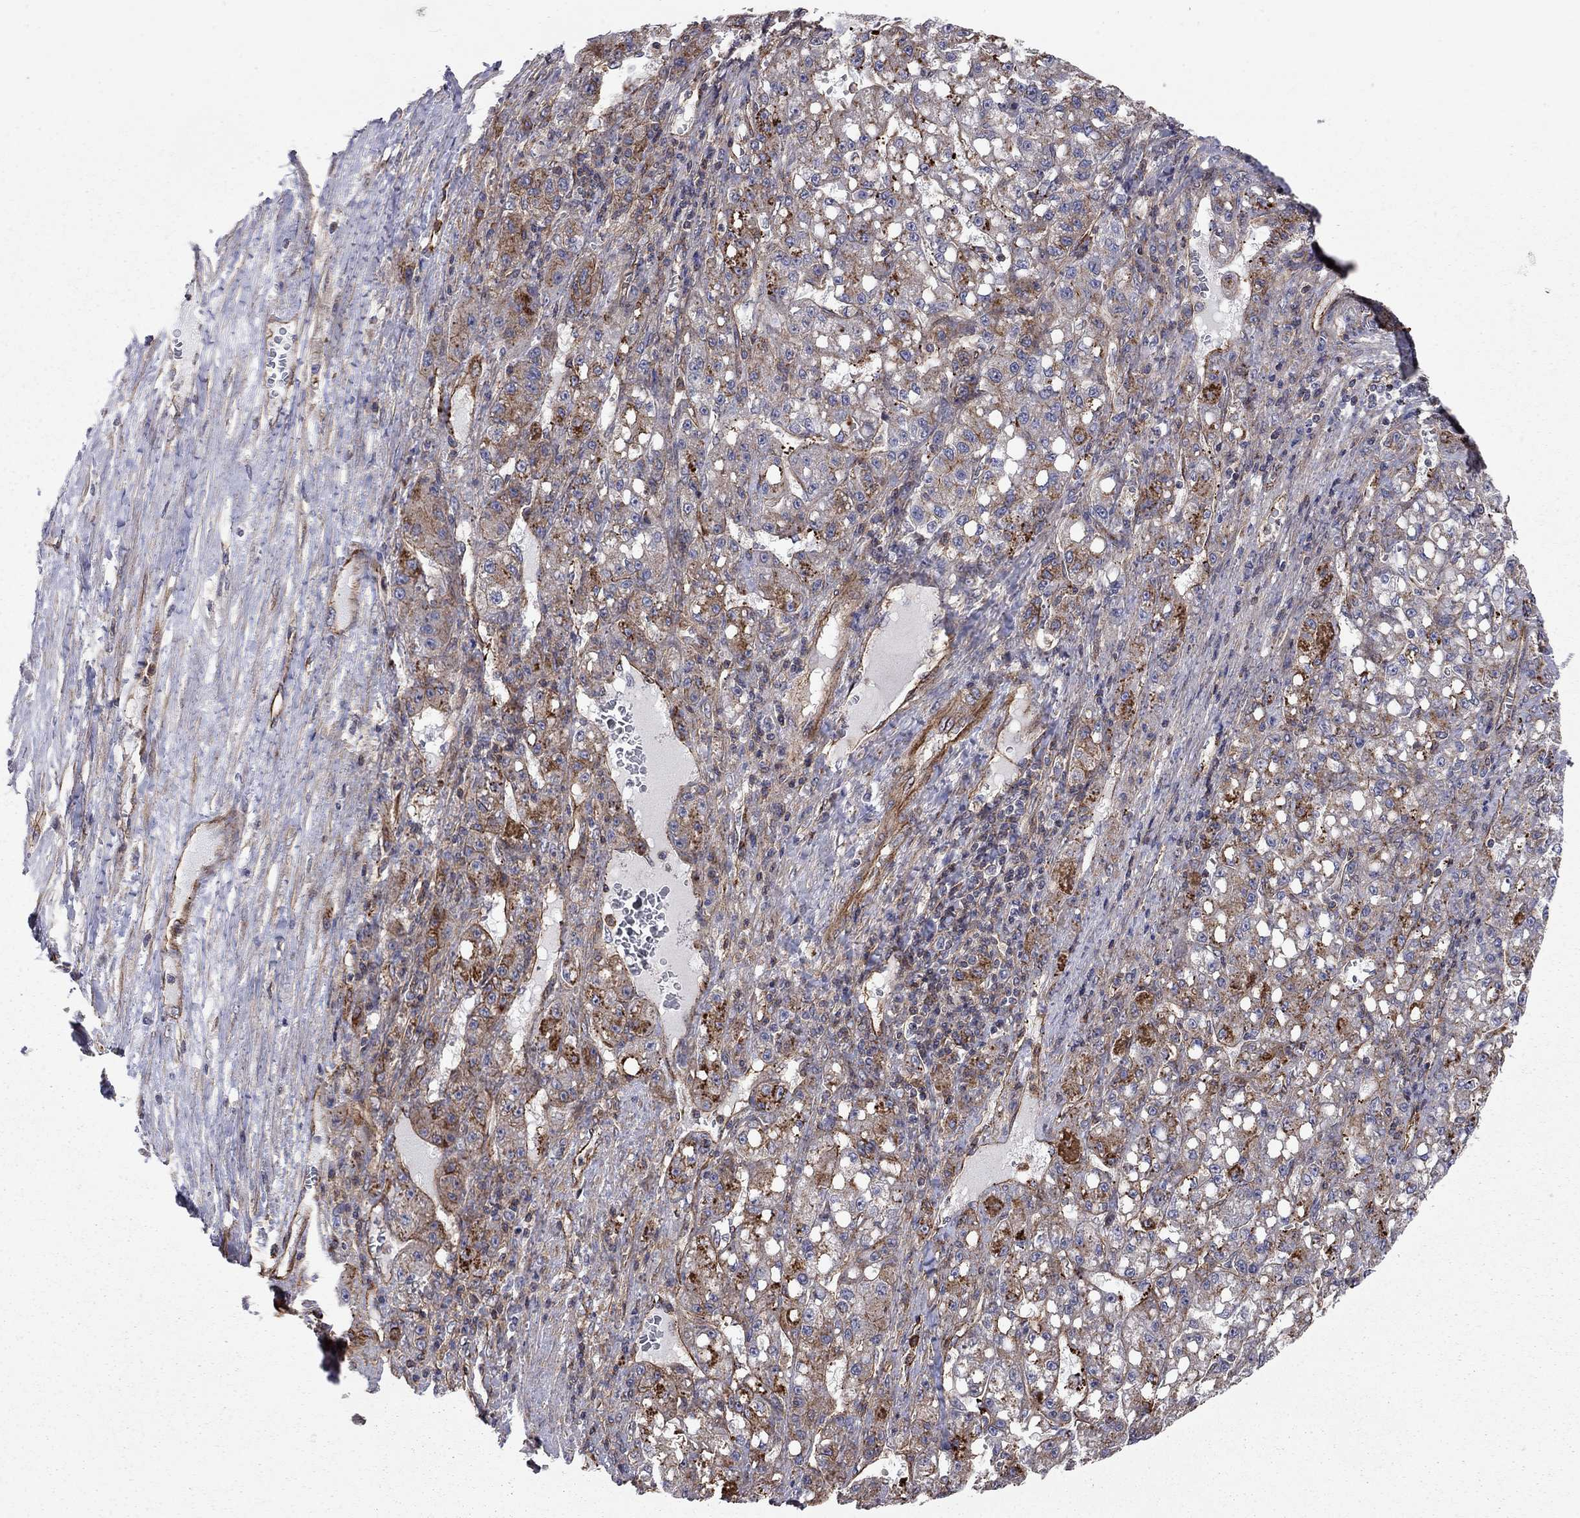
{"staining": {"intensity": "strong", "quantity": "<25%", "location": "cytoplasmic/membranous"}, "tissue": "liver cancer", "cell_type": "Tumor cells", "image_type": "cancer", "snomed": [{"axis": "morphology", "description": "Carcinoma, Hepatocellular, NOS"}, {"axis": "topography", "description": "Liver"}], "caption": "A high-resolution photomicrograph shows immunohistochemistry staining of liver cancer (hepatocellular carcinoma), which shows strong cytoplasmic/membranous expression in approximately <25% of tumor cells.", "gene": "RASEF", "patient": {"sex": "female", "age": 65}}